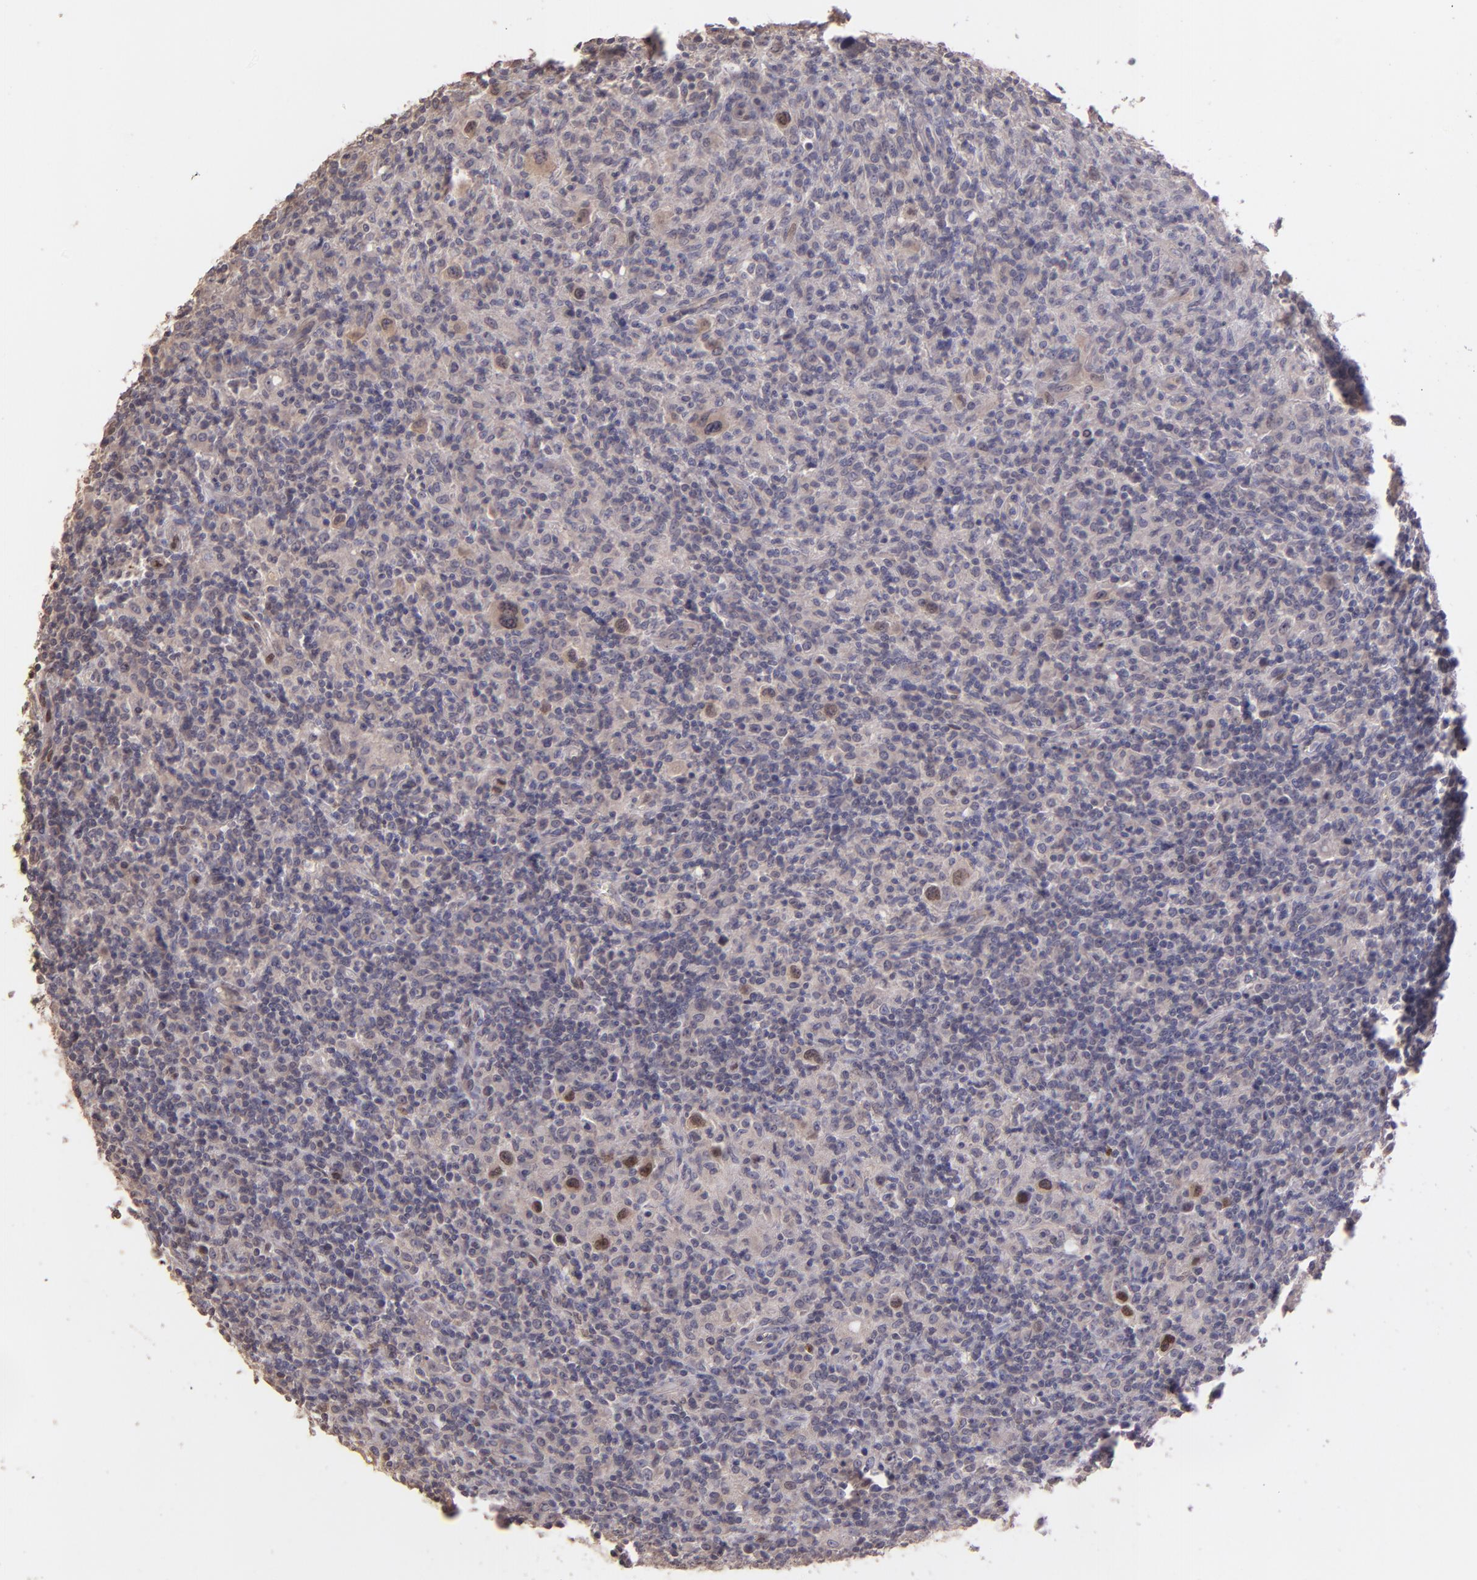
{"staining": {"intensity": "weak", "quantity": "<25%", "location": "cytoplasmic/membranous"}, "tissue": "lymphoma", "cell_type": "Tumor cells", "image_type": "cancer", "snomed": [{"axis": "morphology", "description": "Hodgkin's disease, NOS"}, {"axis": "topography", "description": "Lymph node"}], "caption": "DAB immunohistochemical staining of lymphoma demonstrates no significant positivity in tumor cells.", "gene": "NUP62CL", "patient": {"sex": "male", "age": 65}}